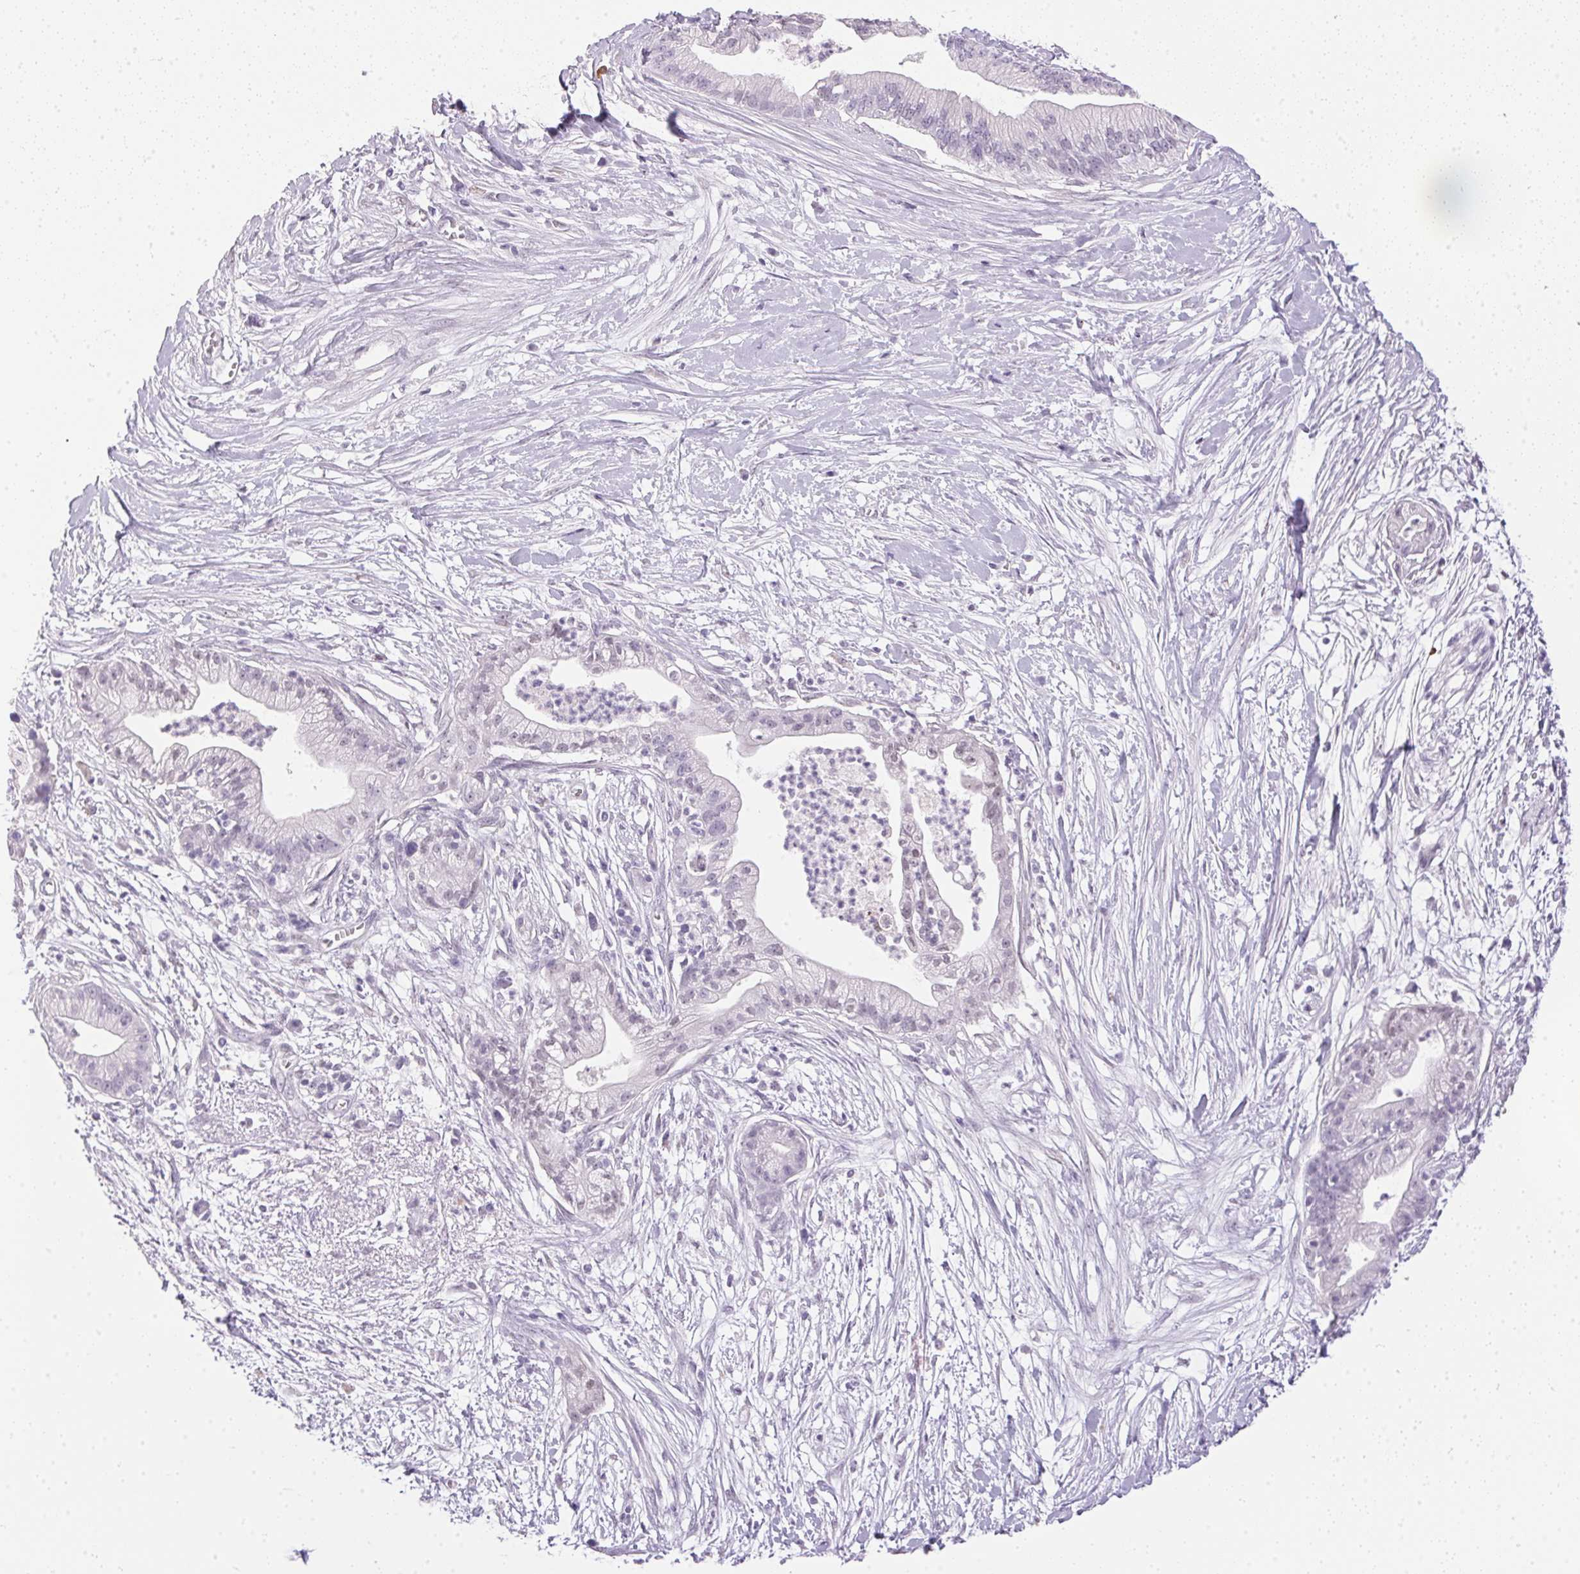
{"staining": {"intensity": "negative", "quantity": "none", "location": "none"}, "tissue": "pancreatic cancer", "cell_type": "Tumor cells", "image_type": "cancer", "snomed": [{"axis": "morphology", "description": "Normal tissue, NOS"}, {"axis": "morphology", "description": "Adenocarcinoma, NOS"}, {"axis": "topography", "description": "Lymph node"}, {"axis": "topography", "description": "Pancreas"}], "caption": "An image of pancreatic cancer stained for a protein demonstrates no brown staining in tumor cells.", "gene": "GBP6", "patient": {"sex": "female", "age": 58}}